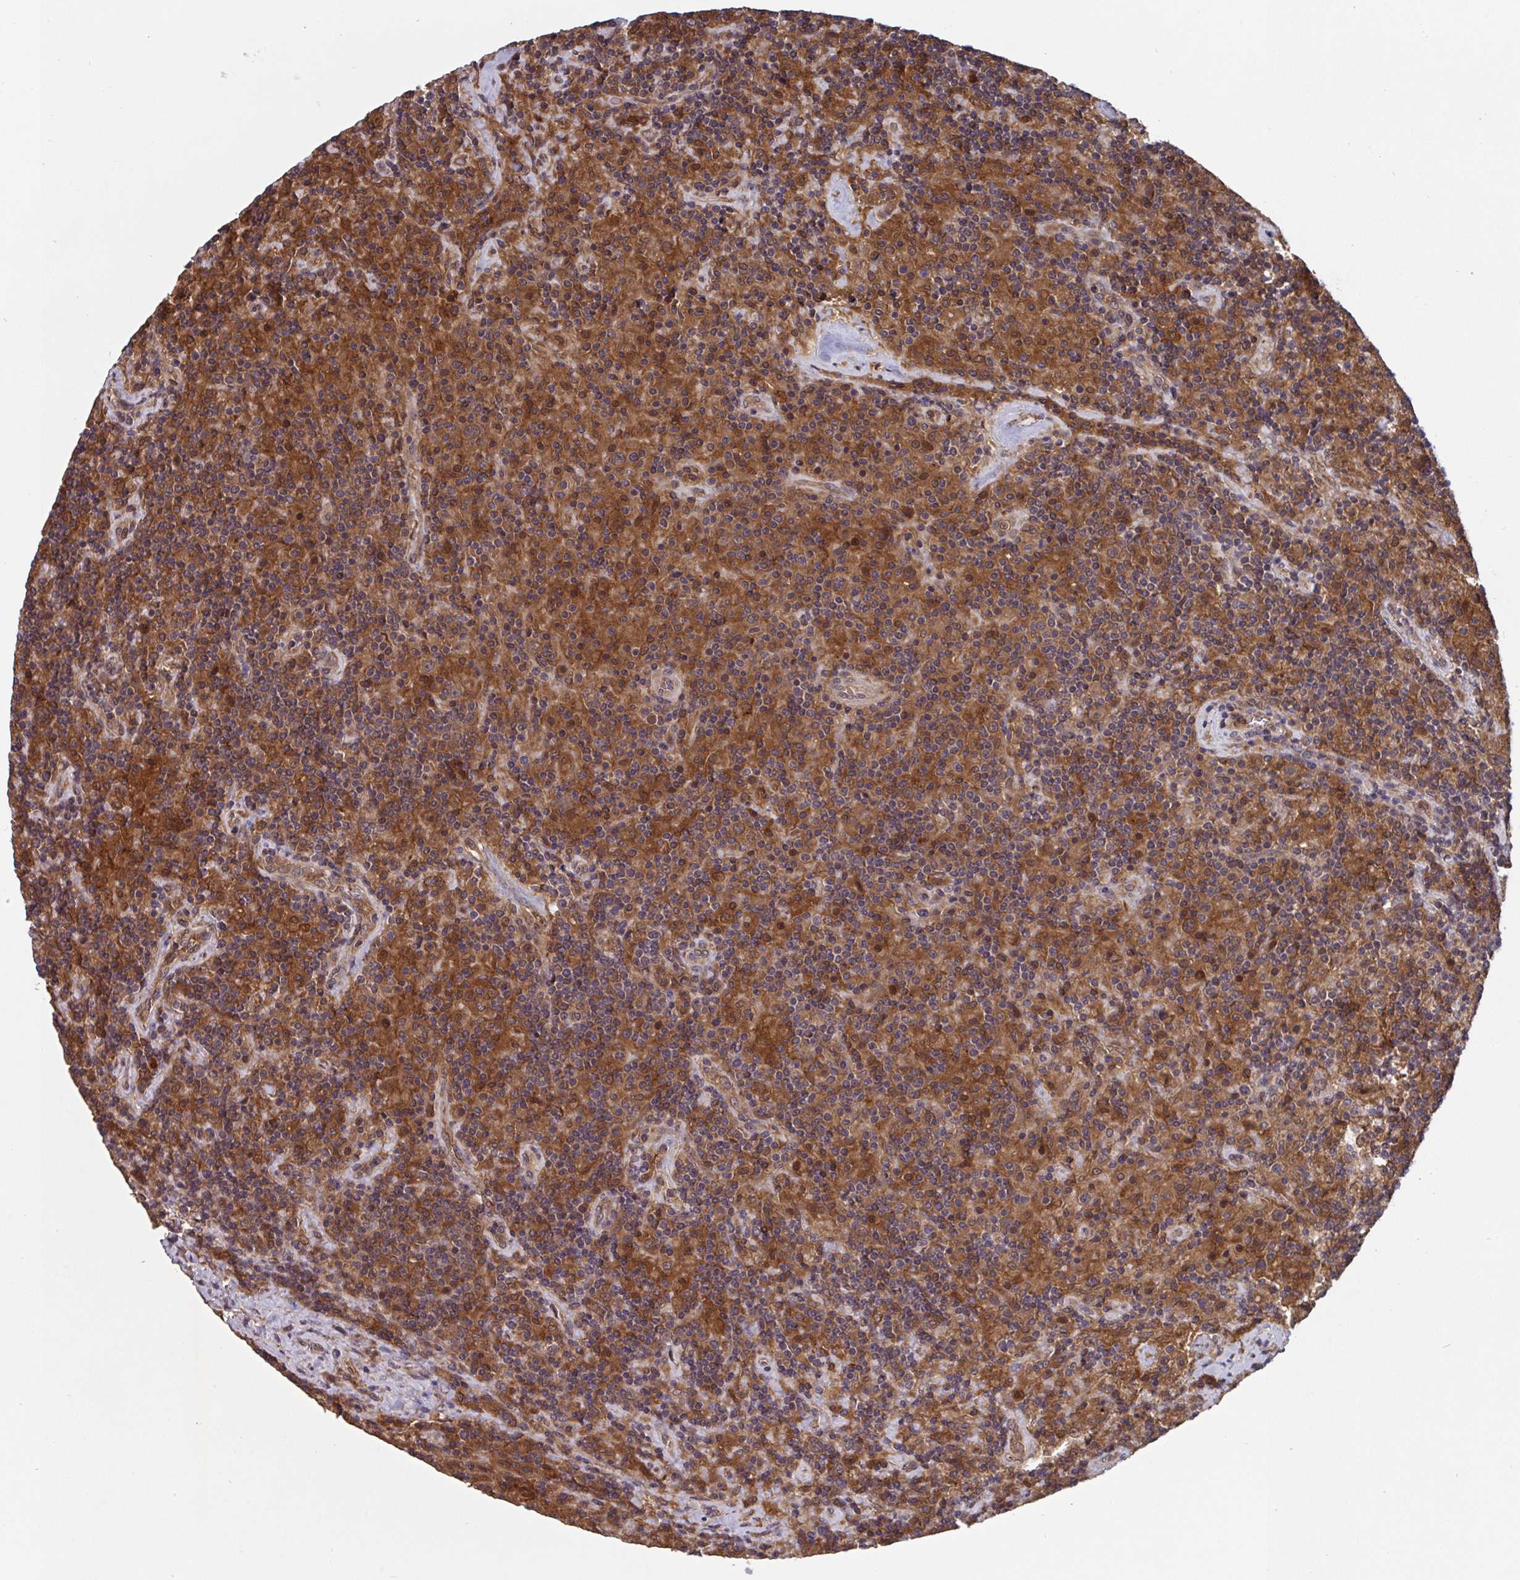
{"staining": {"intensity": "moderate", "quantity": "25%-75%", "location": "cytoplasmic/membranous"}, "tissue": "lymphoma", "cell_type": "Tumor cells", "image_type": "cancer", "snomed": [{"axis": "morphology", "description": "Hodgkin's disease, NOS"}, {"axis": "topography", "description": "Lymph node"}], "caption": "A micrograph of Hodgkin's disease stained for a protein exhibits moderate cytoplasmic/membranous brown staining in tumor cells.", "gene": "TIGAR", "patient": {"sex": "male", "age": 70}}